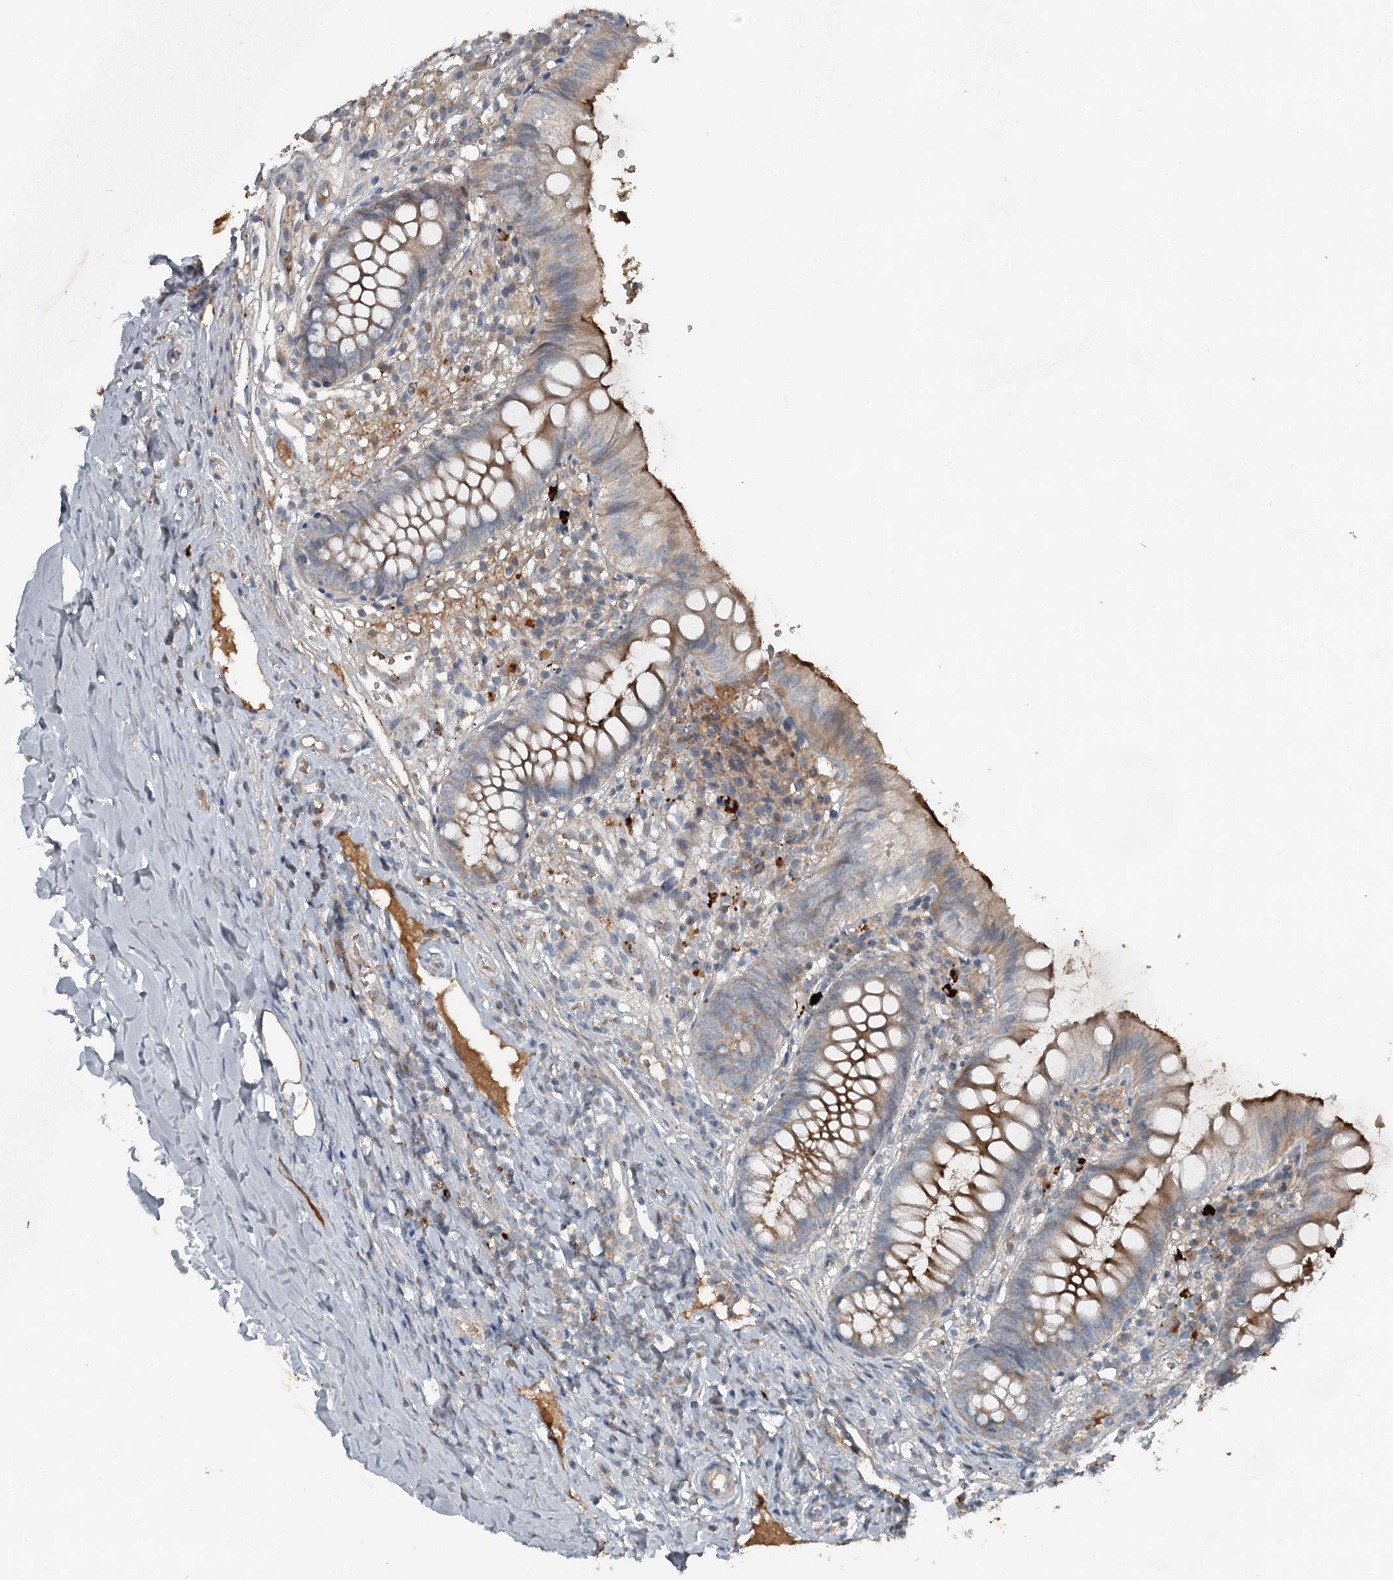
{"staining": {"intensity": "moderate", "quantity": "25%-75%", "location": "cytoplasmic/membranous"}, "tissue": "appendix", "cell_type": "Glandular cells", "image_type": "normal", "snomed": [{"axis": "morphology", "description": "Normal tissue, NOS"}, {"axis": "topography", "description": "Appendix"}], "caption": "DAB immunohistochemical staining of normal appendix displays moderate cytoplasmic/membranous protein expression in about 25%-75% of glandular cells. (DAB (3,3'-diaminobenzidine) IHC with brightfield microscopy, high magnification).", "gene": "SLC39A8", "patient": {"sex": "male", "age": 8}}